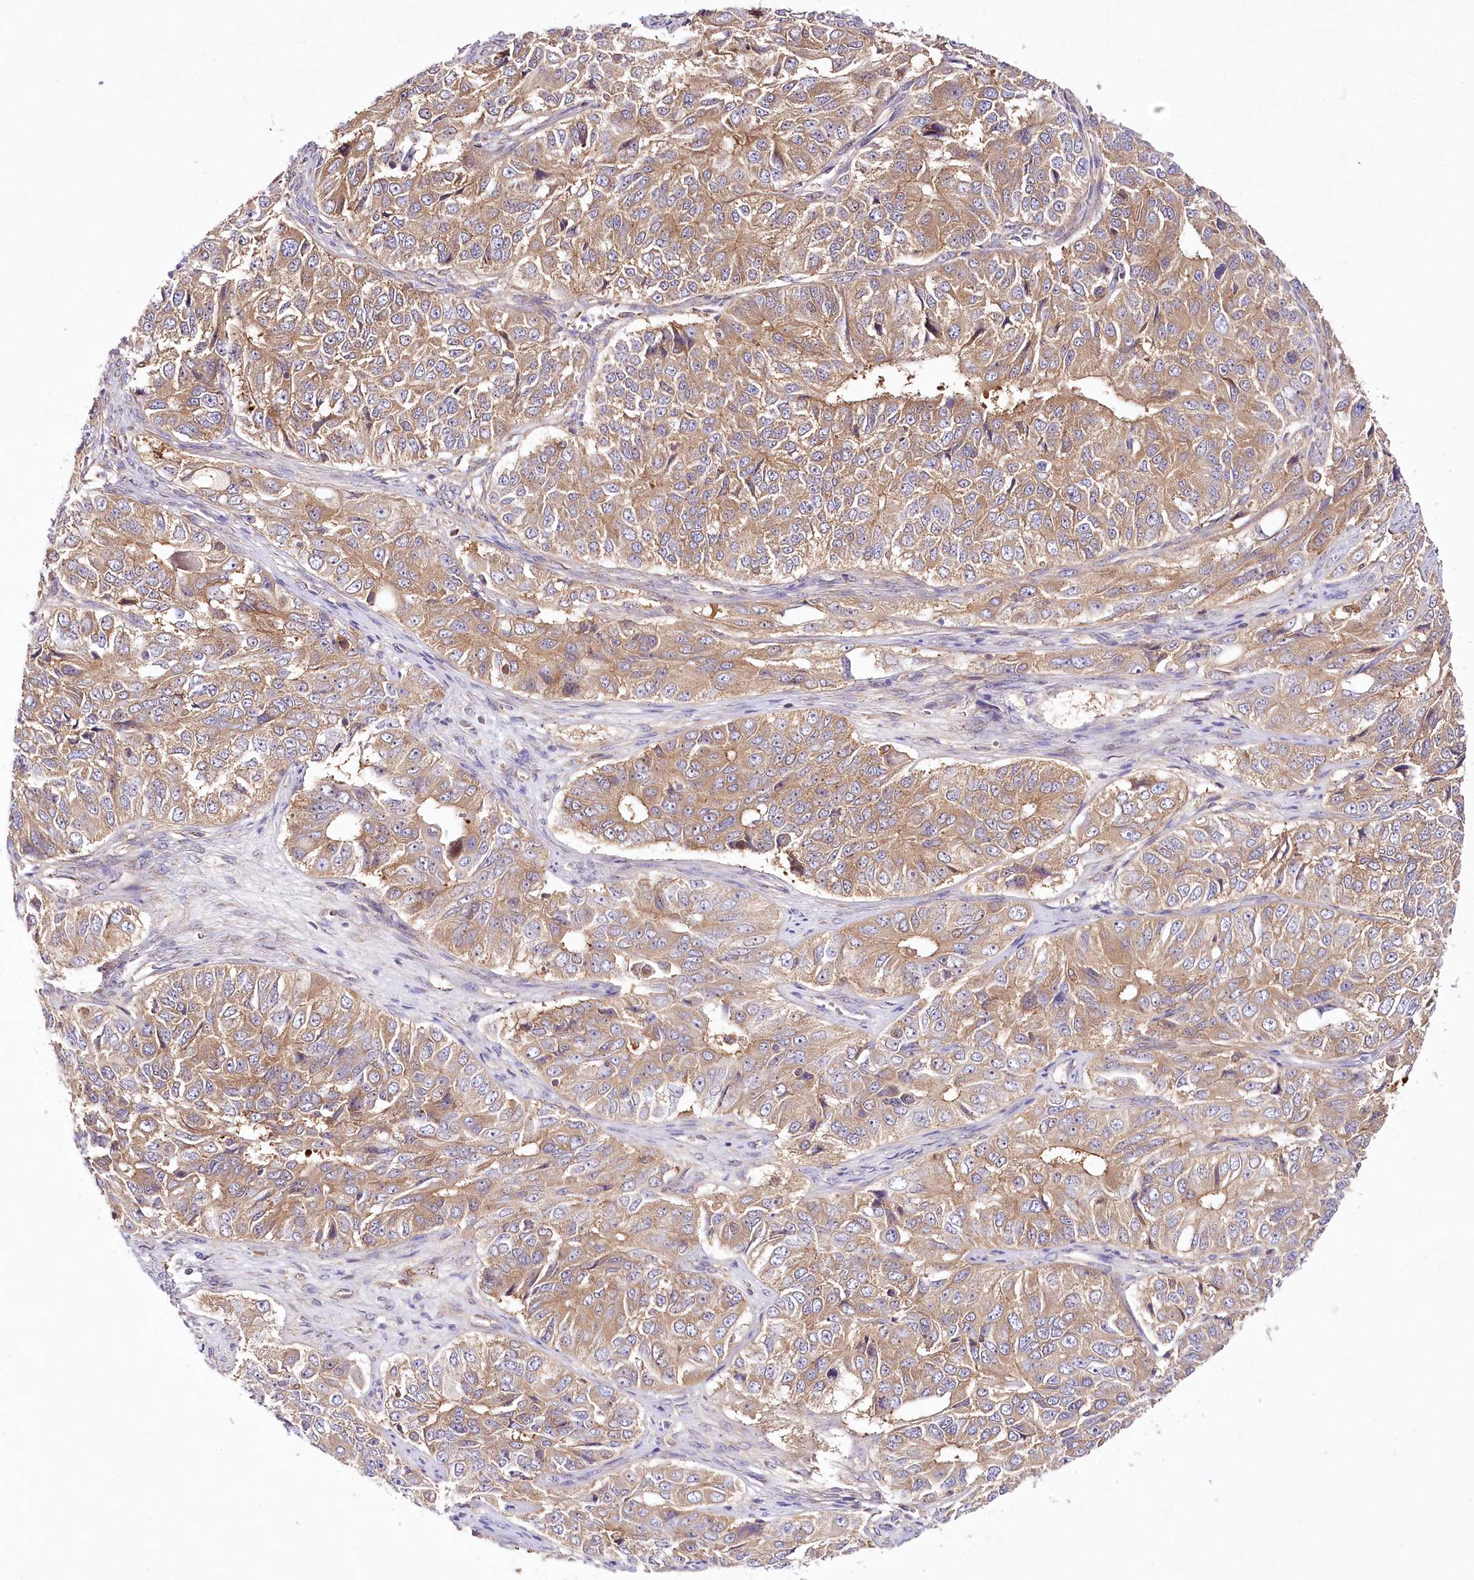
{"staining": {"intensity": "moderate", "quantity": ">75%", "location": "cytoplasmic/membranous"}, "tissue": "ovarian cancer", "cell_type": "Tumor cells", "image_type": "cancer", "snomed": [{"axis": "morphology", "description": "Carcinoma, endometroid"}, {"axis": "topography", "description": "Ovary"}], "caption": "Immunohistochemical staining of endometroid carcinoma (ovarian) displays medium levels of moderate cytoplasmic/membranous protein expression in about >75% of tumor cells.", "gene": "ABRAXAS2", "patient": {"sex": "female", "age": 51}}